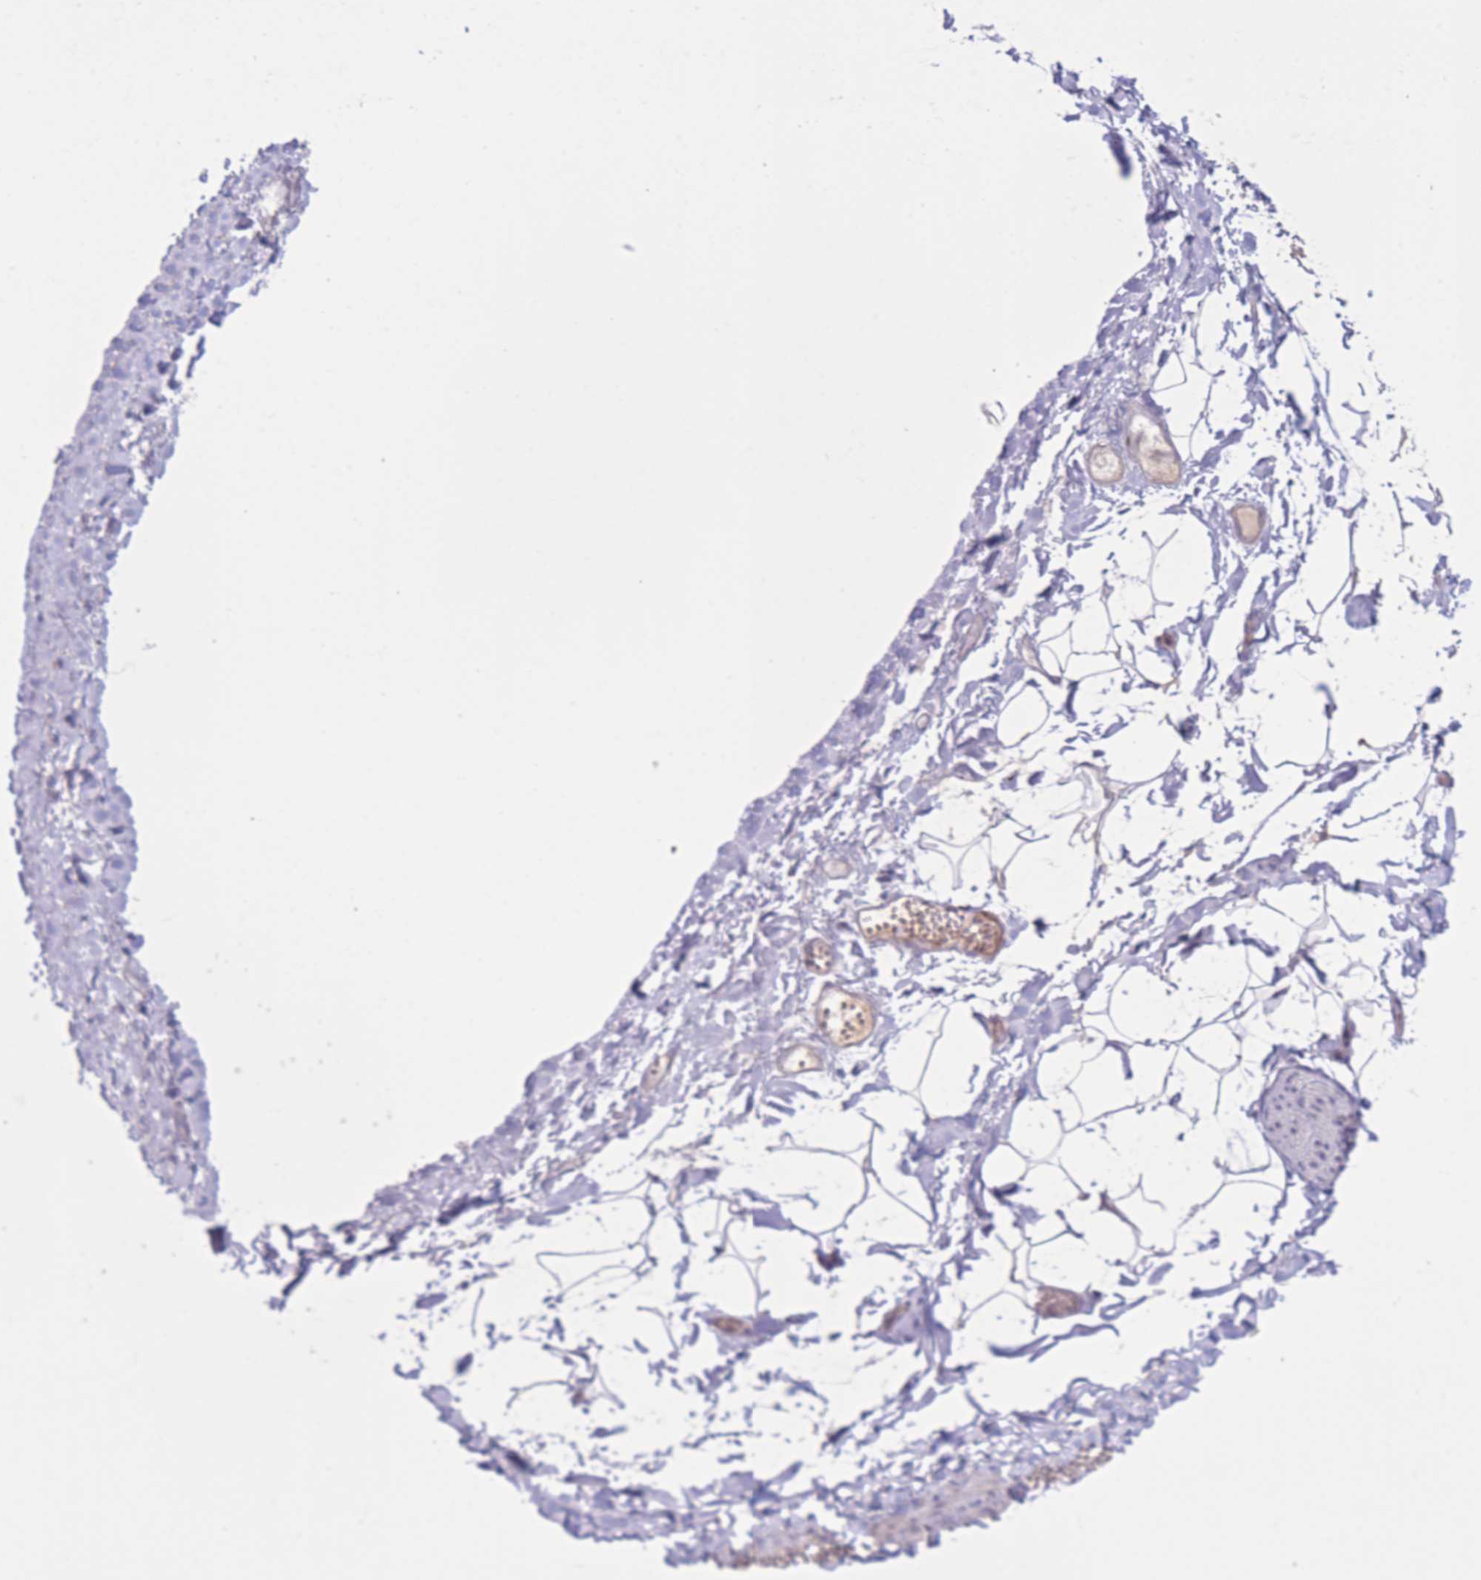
{"staining": {"intensity": "negative", "quantity": "none", "location": "none"}, "tissue": "adipose tissue", "cell_type": "Adipocytes", "image_type": "normal", "snomed": [{"axis": "morphology", "description": "Normal tissue, NOS"}, {"axis": "topography", "description": "Gallbladder"}, {"axis": "topography", "description": "Peripheral nerve tissue"}], "caption": "Image shows no protein staining in adipocytes of normal adipose tissue. Nuclei are stained in blue.", "gene": "CDC25B", "patient": {"sex": "male", "age": 38}}